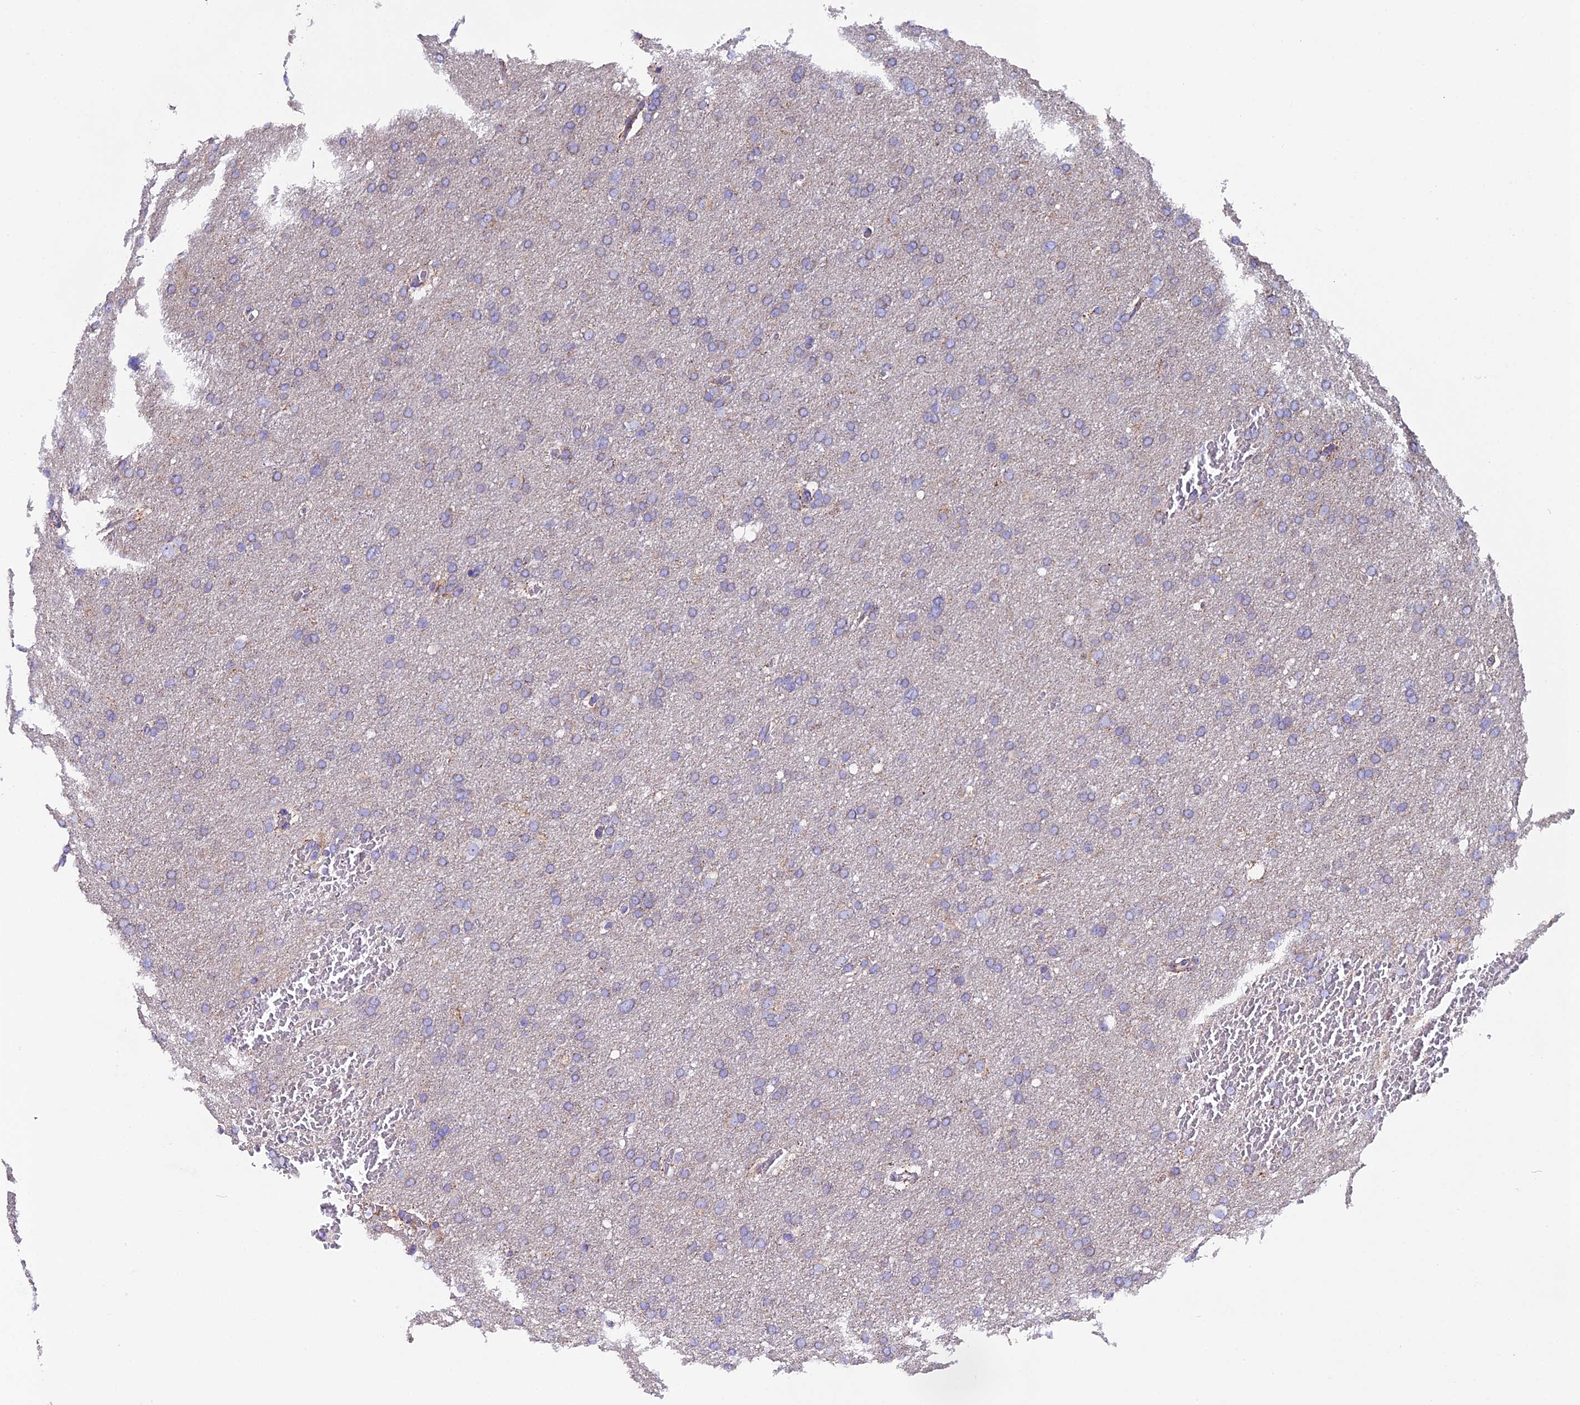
{"staining": {"intensity": "negative", "quantity": "none", "location": "none"}, "tissue": "glioma", "cell_type": "Tumor cells", "image_type": "cancer", "snomed": [{"axis": "morphology", "description": "Glioma, malignant, High grade"}, {"axis": "topography", "description": "Cerebral cortex"}], "caption": "Human glioma stained for a protein using immunohistochemistry demonstrates no staining in tumor cells.", "gene": "PIGU", "patient": {"sex": "female", "age": 36}}